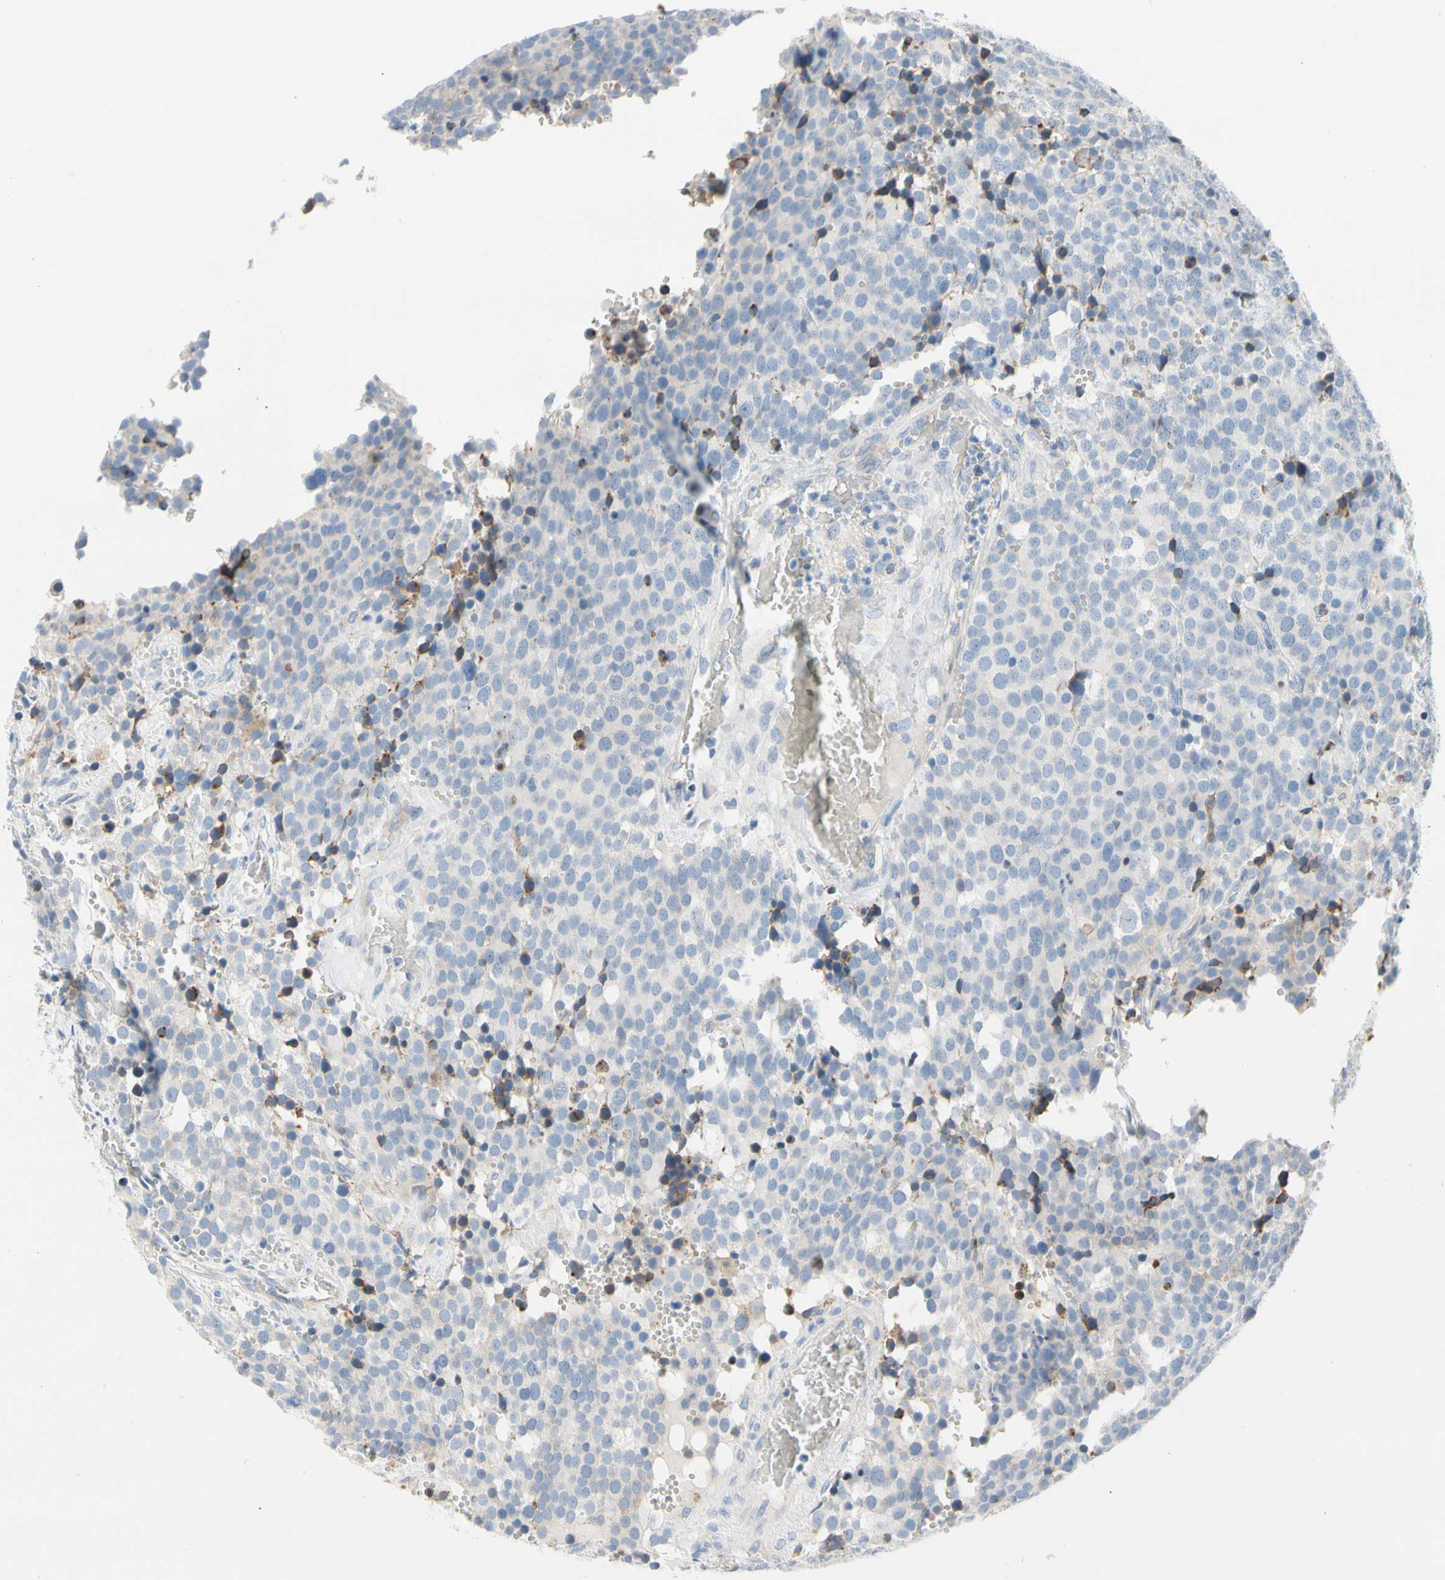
{"staining": {"intensity": "negative", "quantity": "none", "location": "none"}, "tissue": "testis cancer", "cell_type": "Tumor cells", "image_type": "cancer", "snomed": [{"axis": "morphology", "description": "Seminoma, NOS"}, {"axis": "topography", "description": "Testis"}], "caption": "The immunohistochemistry photomicrograph has no significant staining in tumor cells of testis cancer (seminoma) tissue.", "gene": "STXBP1", "patient": {"sex": "male", "age": 71}}